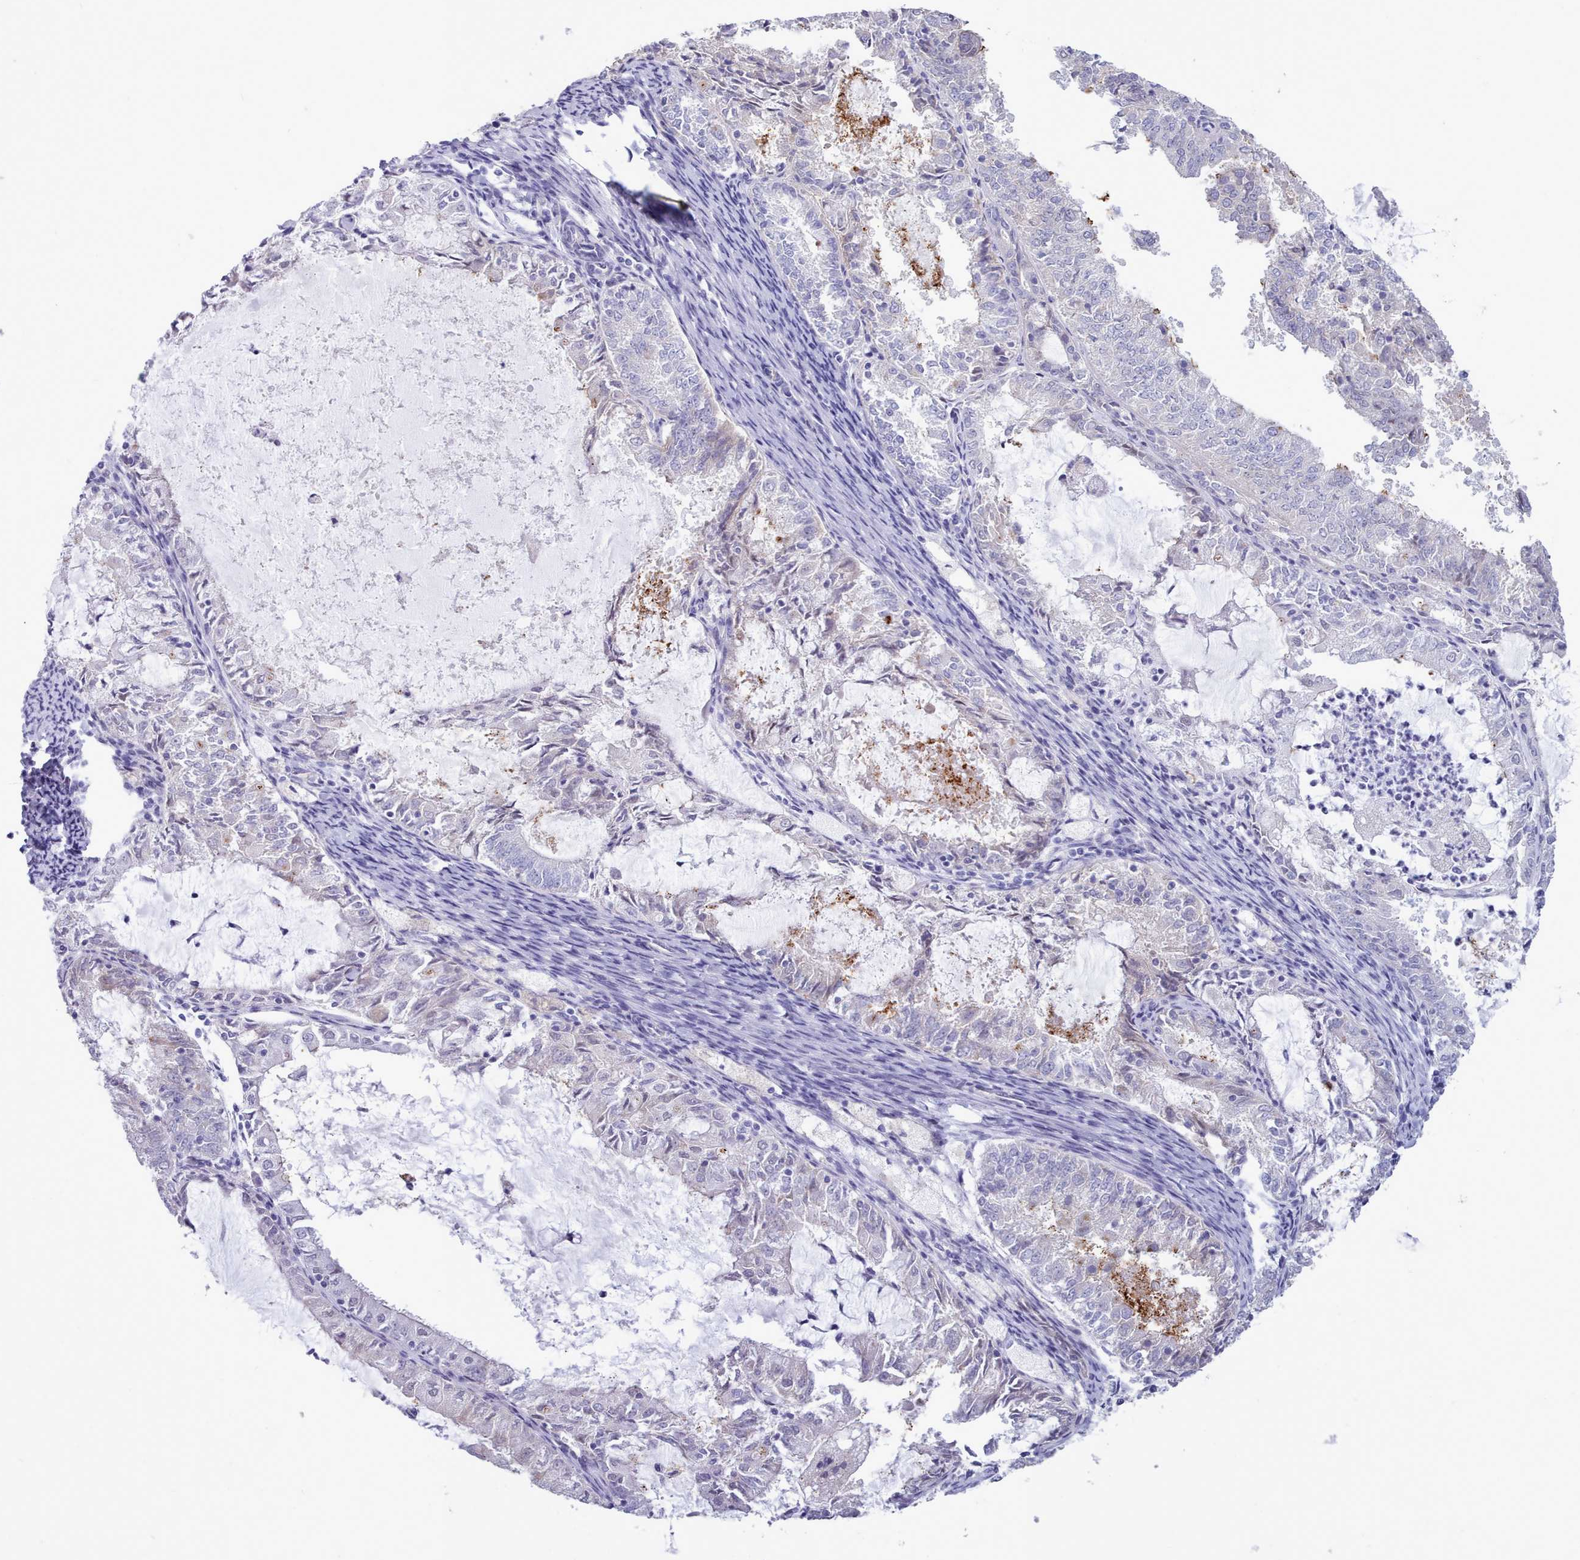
{"staining": {"intensity": "negative", "quantity": "none", "location": "none"}, "tissue": "endometrial cancer", "cell_type": "Tumor cells", "image_type": "cancer", "snomed": [{"axis": "morphology", "description": "Adenocarcinoma, NOS"}, {"axis": "topography", "description": "Endometrium"}], "caption": "DAB immunohistochemical staining of human endometrial adenocarcinoma demonstrates no significant positivity in tumor cells. Nuclei are stained in blue.", "gene": "TMEM253", "patient": {"sex": "female", "age": 57}}